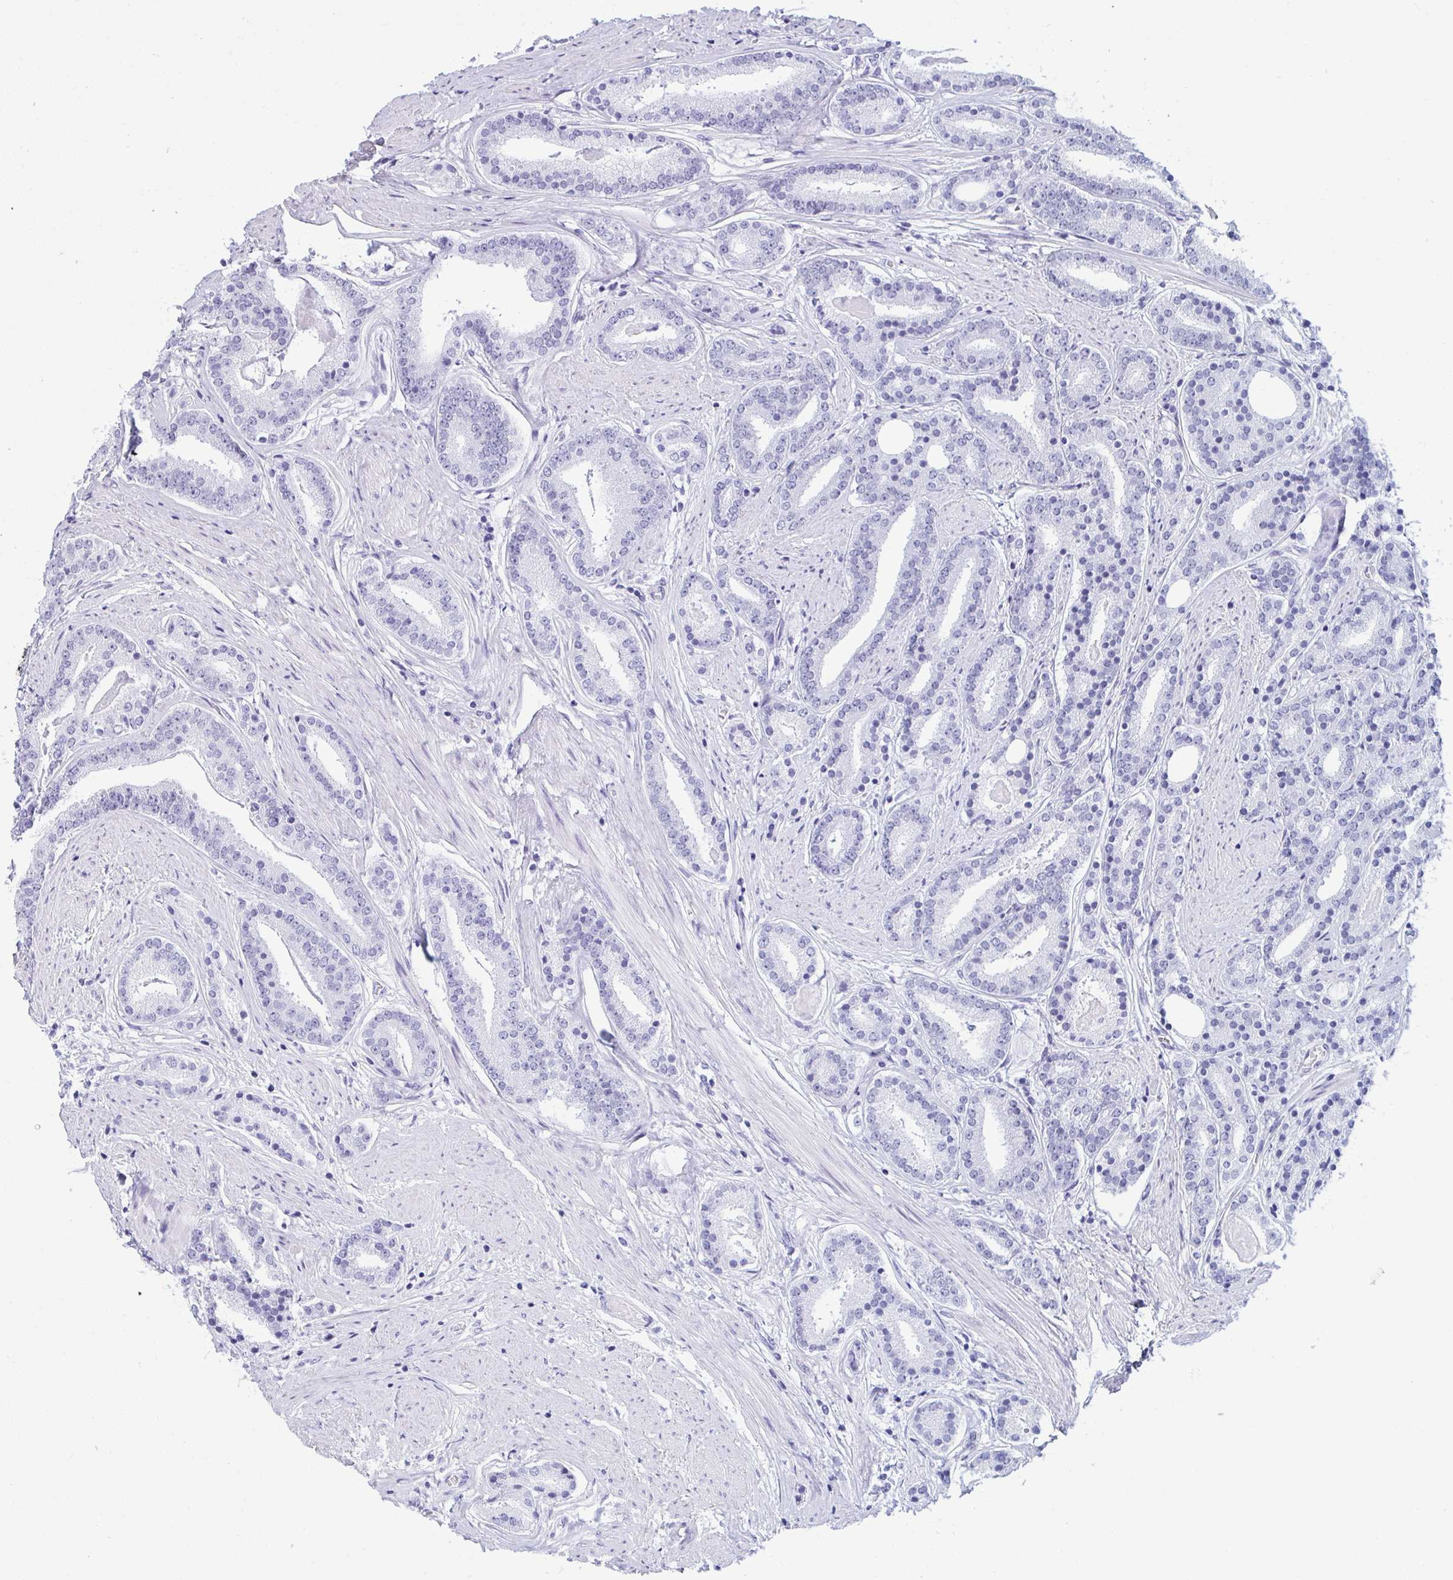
{"staining": {"intensity": "negative", "quantity": "none", "location": "none"}, "tissue": "prostate cancer", "cell_type": "Tumor cells", "image_type": "cancer", "snomed": [{"axis": "morphology", "description": "Adenocarcinoma, High grade"}, {"axis": "topography", "description": "Prostate"}], "caption": "The image demonstrates no significant expression in tumor cells of prostate cancer.", "gene": "TBC1D4", "patient": {"sex": "male", "age": 63}}